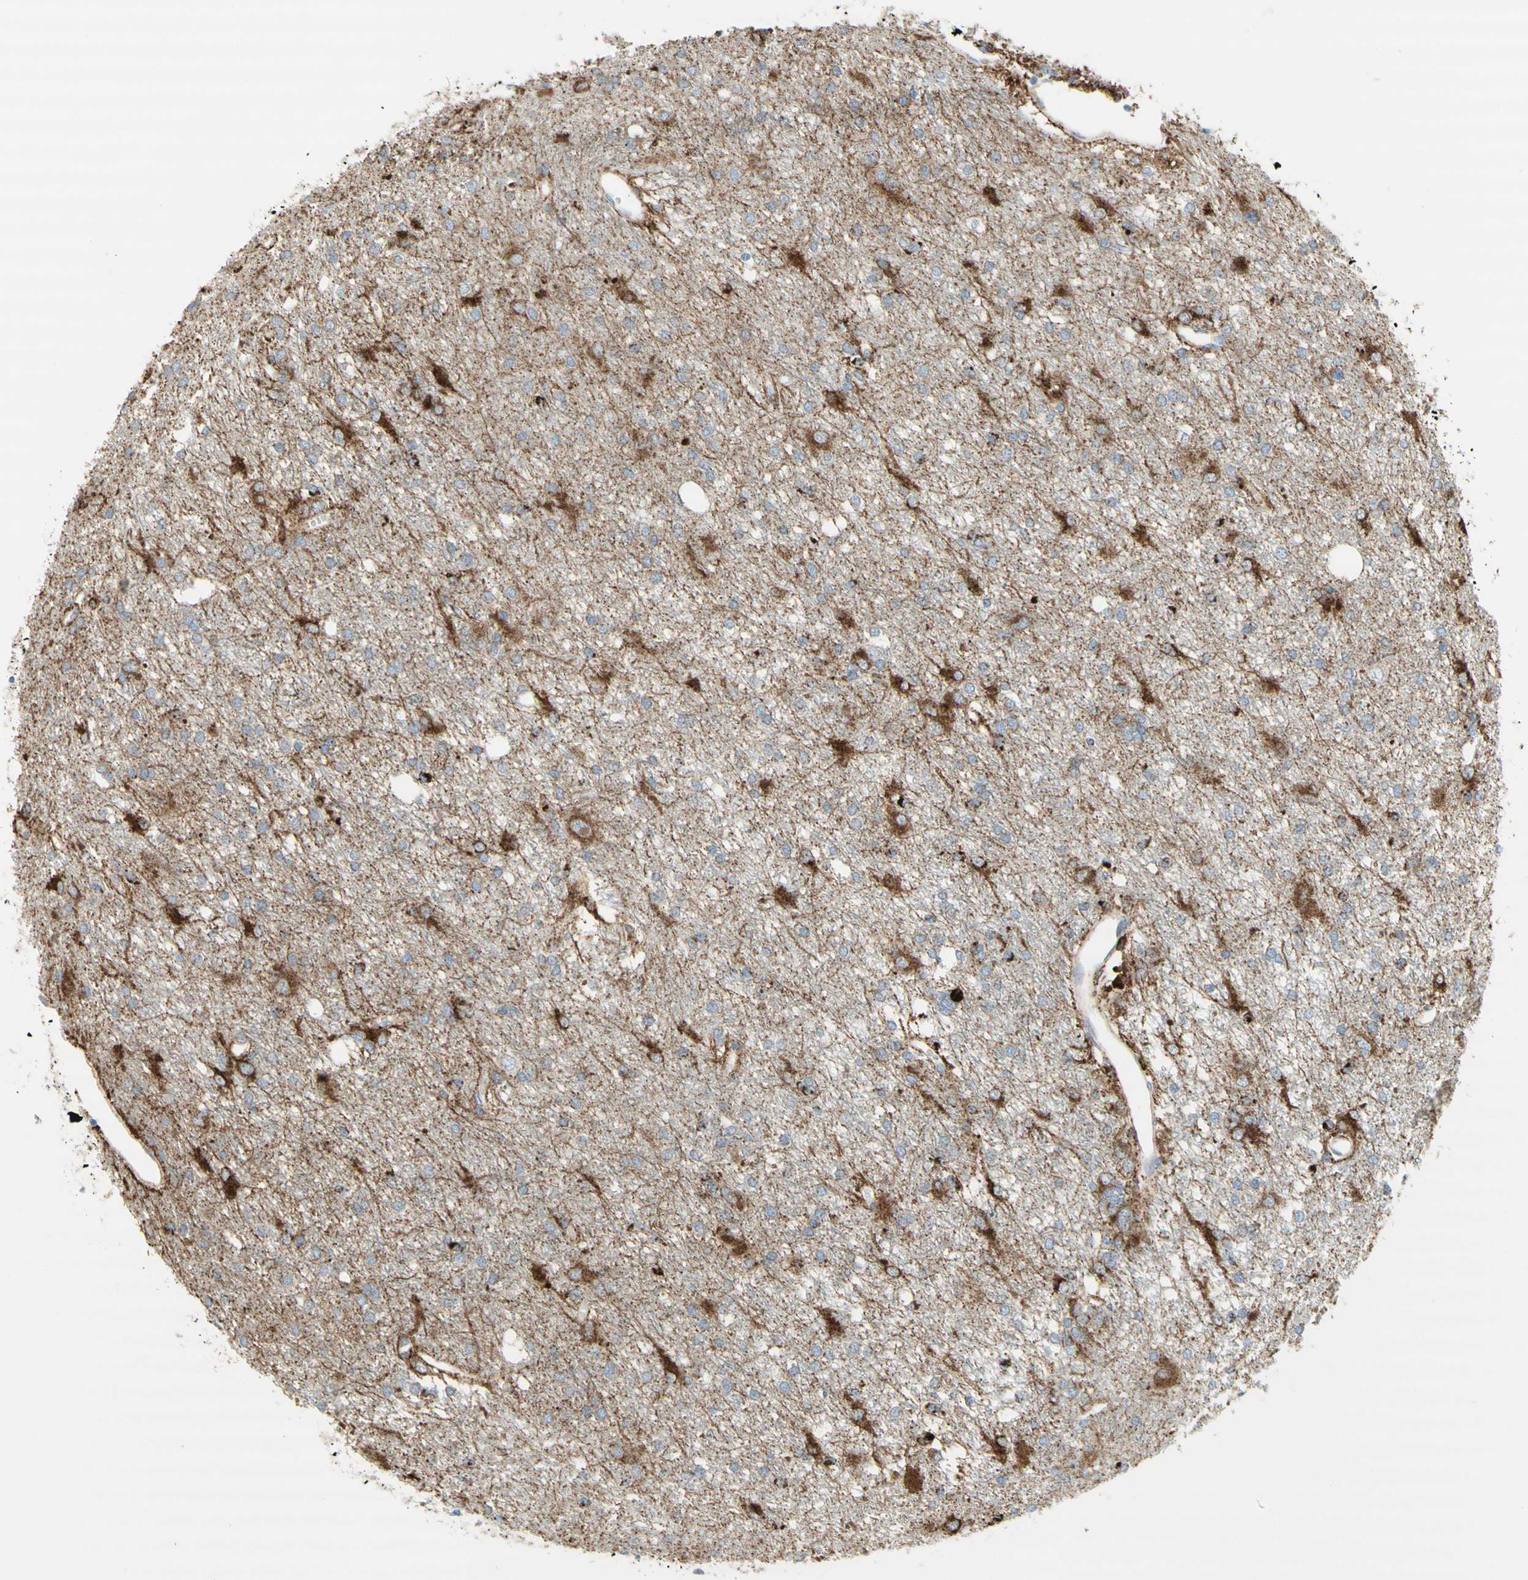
{"staining": {"intensity": "moderate", "quantity": "<25%", "location": "cytoplasmic/membranous"}, "tissue": "glioma", "cell_type": "Tumor cells", "image_type": "cancer", "snomed": [{"axis": "morphology", "description": "Glioma, malignant, High grade"}, {"axis": "topography", "description": "Brain"}], "caption": "Immunohistochemistry (IHC) micrograph of neoplastic tissue: human high-grade glioma (malignant) stained using IHC shows low levels of moderate protein expression localized specifically in the cytoplasmic/membranous of tumor cells, appearing as a cytoplasmic/membranous brown color.", "gene": "URB2", "patient": {"sex": "female", "age": 59}}